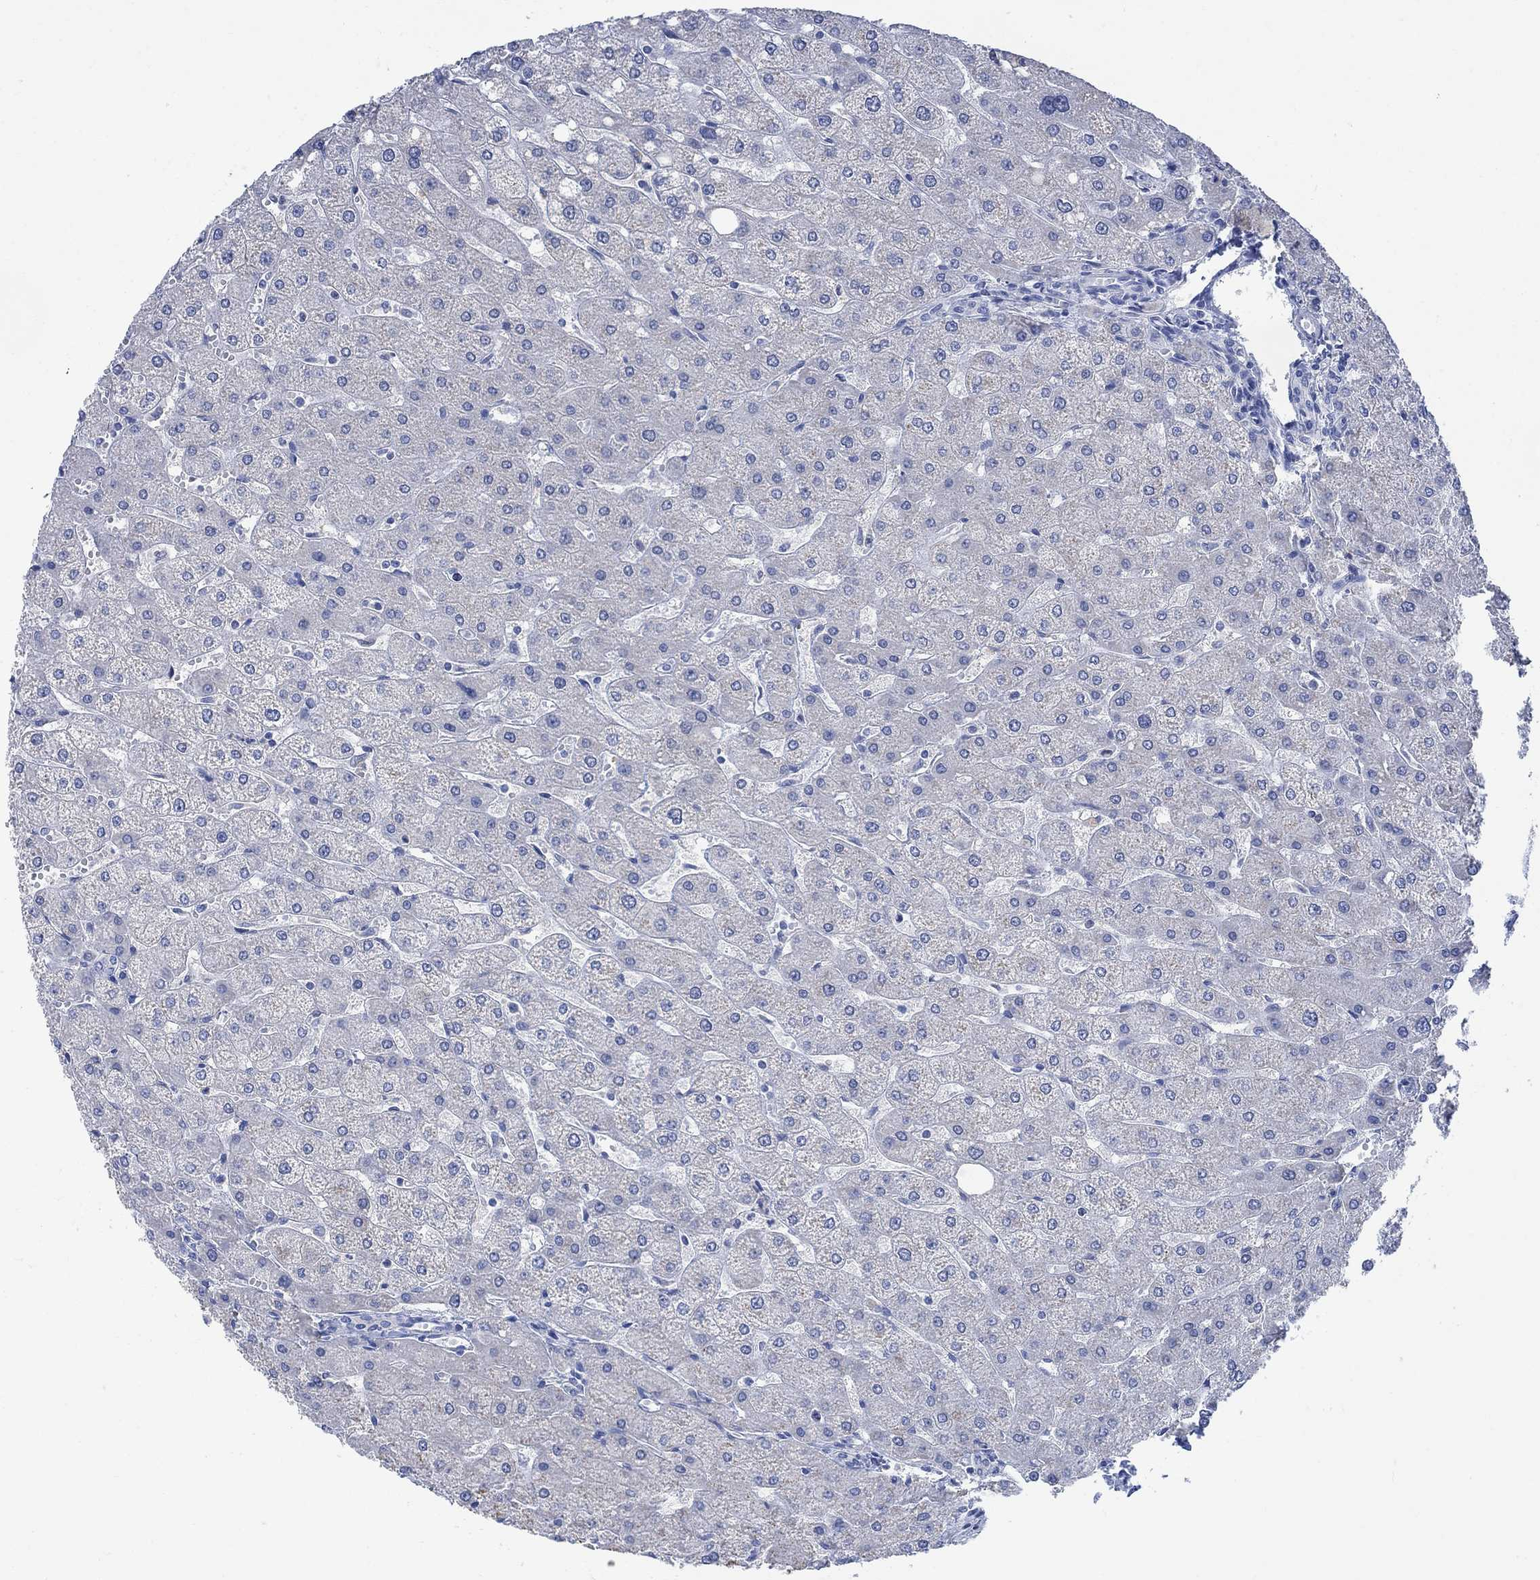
{"staining": {"intensity": "negative", "quantity": "none", "location": "none"}, "tissue": "liver", "cell_type": "Cholangiocytes", "image_type": "normal", "snomed": [{"axis": "morphology", "description": "Normal tissue, NOS"}, {"axis": "topography", "description": "Liver"}], "caption": "Immunohistochemistry of normal liver displays no staining in cholangiocytes.", "gene": "FBP2", "patient": {"sex": "male", "age": 67}}